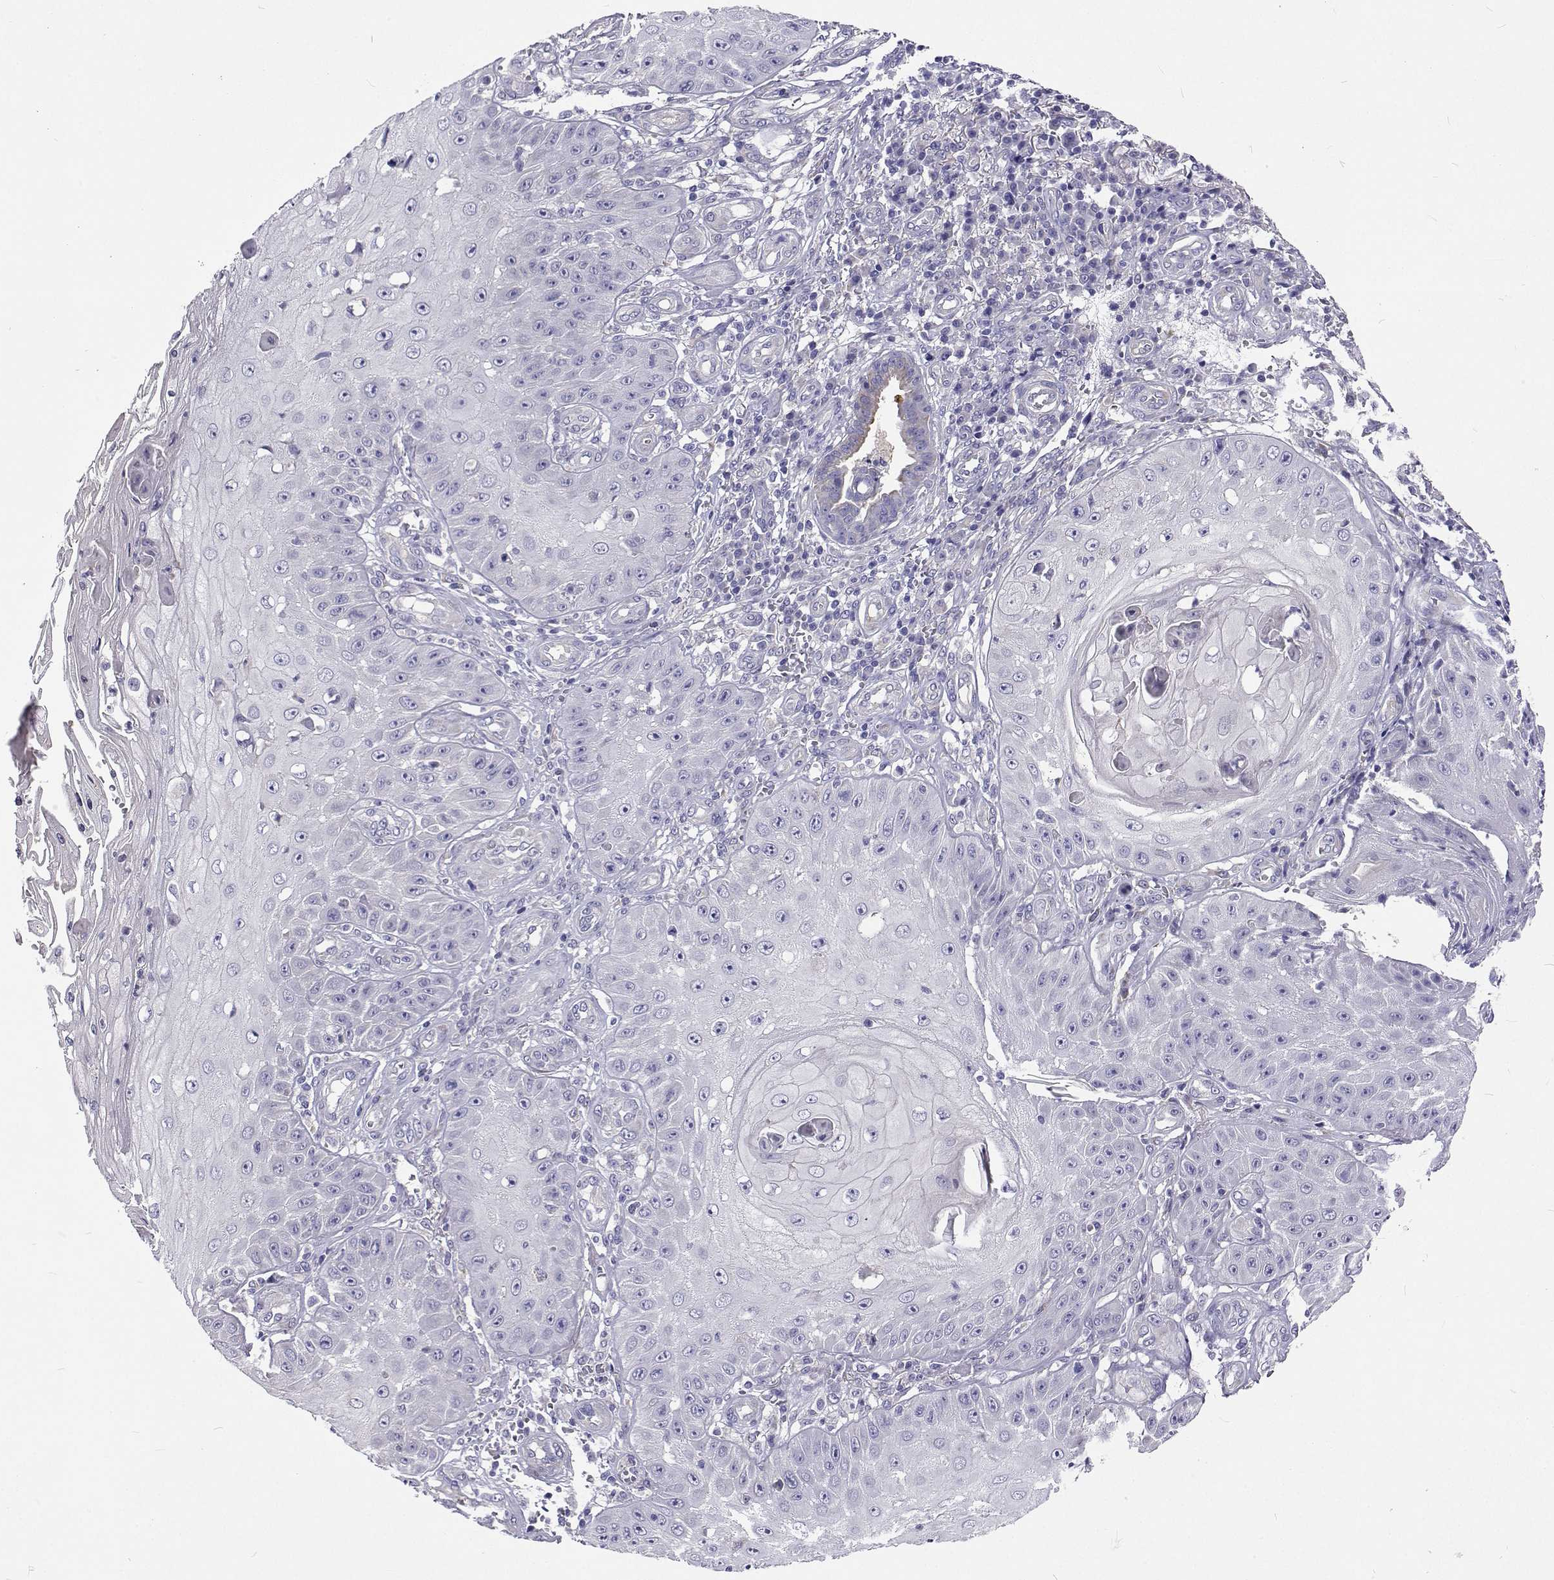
{"staining": {"intensity": "negative", "quantity": "none", "location": "none"}, "tissue": "skin cancer", "cell_type": "Tumor cells", "image_type": "cancer", "snomed": [{"axis": "morphology", "description": "Squamous cell carcinoma, NOS"}, {"axis": "topography", "description": "Skin"}], "caption": "The photomicrograph shows no staining of tumor cells in squamous cell carcinoma (skin).", "gene": "LHFPL7", "patient": {"sex": "male", "age": 70}}